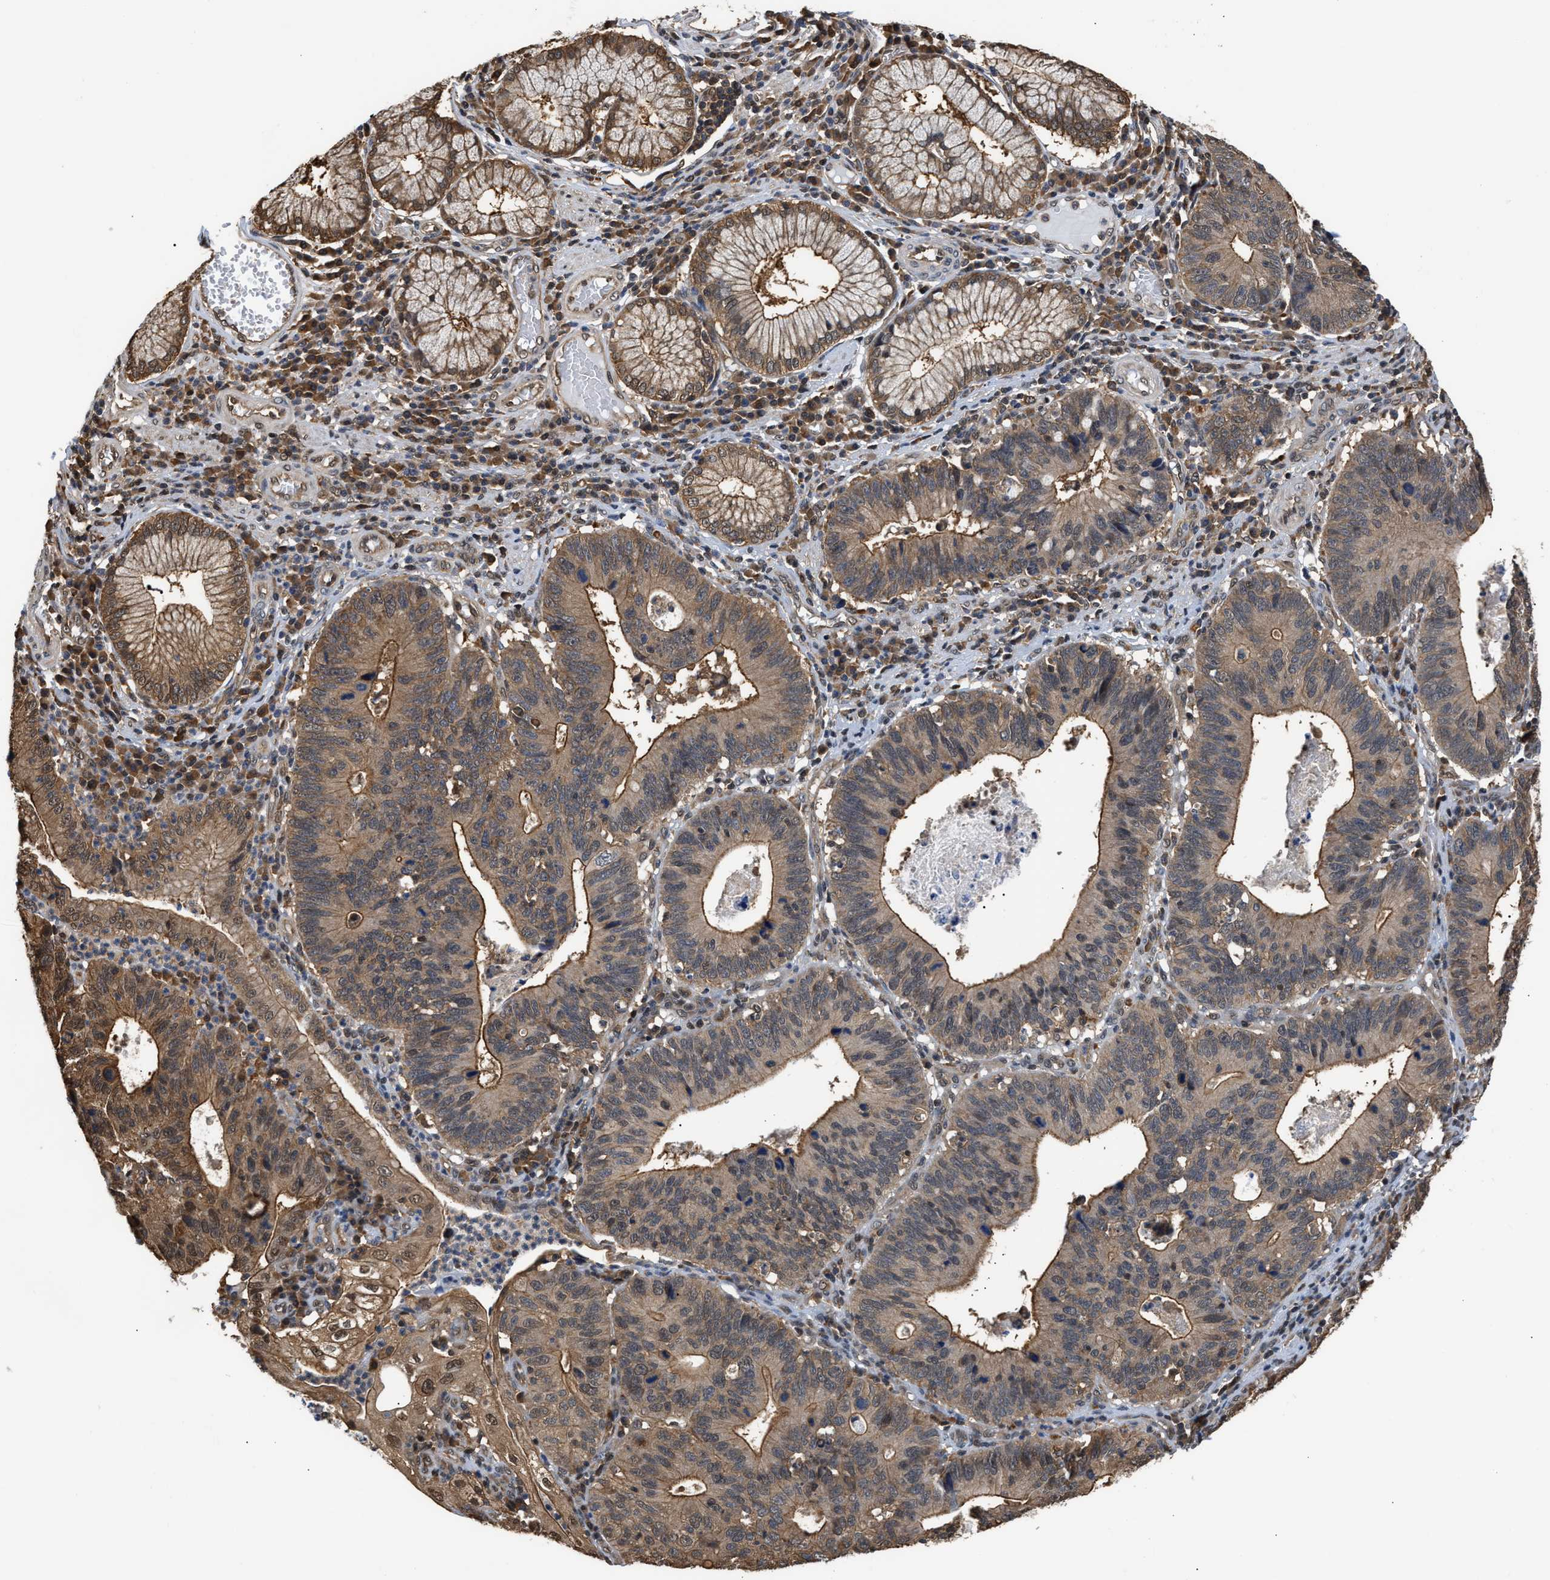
{"staining": {"intensity": "moderate", "quantity": ">75%", "location": "cytoplasmic/membranous,nuclear"}, "tissue": "stomach cancer", "cell_type": "Tumor cells", "image_type": "cancer", "snomed": [{"axis": "morphology", "description": "Adenocarcinoma, NOS"}, {"axis": "topography", "description": "Stomach"}], "caption": "Immunohistochemical staining of human stomach adenocarcinoma shows moderate cytoplasmic/membranous and nuclear protein positivity in approximately >75% of tumor cells.", "gene": "SCAI", "patient": {"sex": "male", "age": 59}}